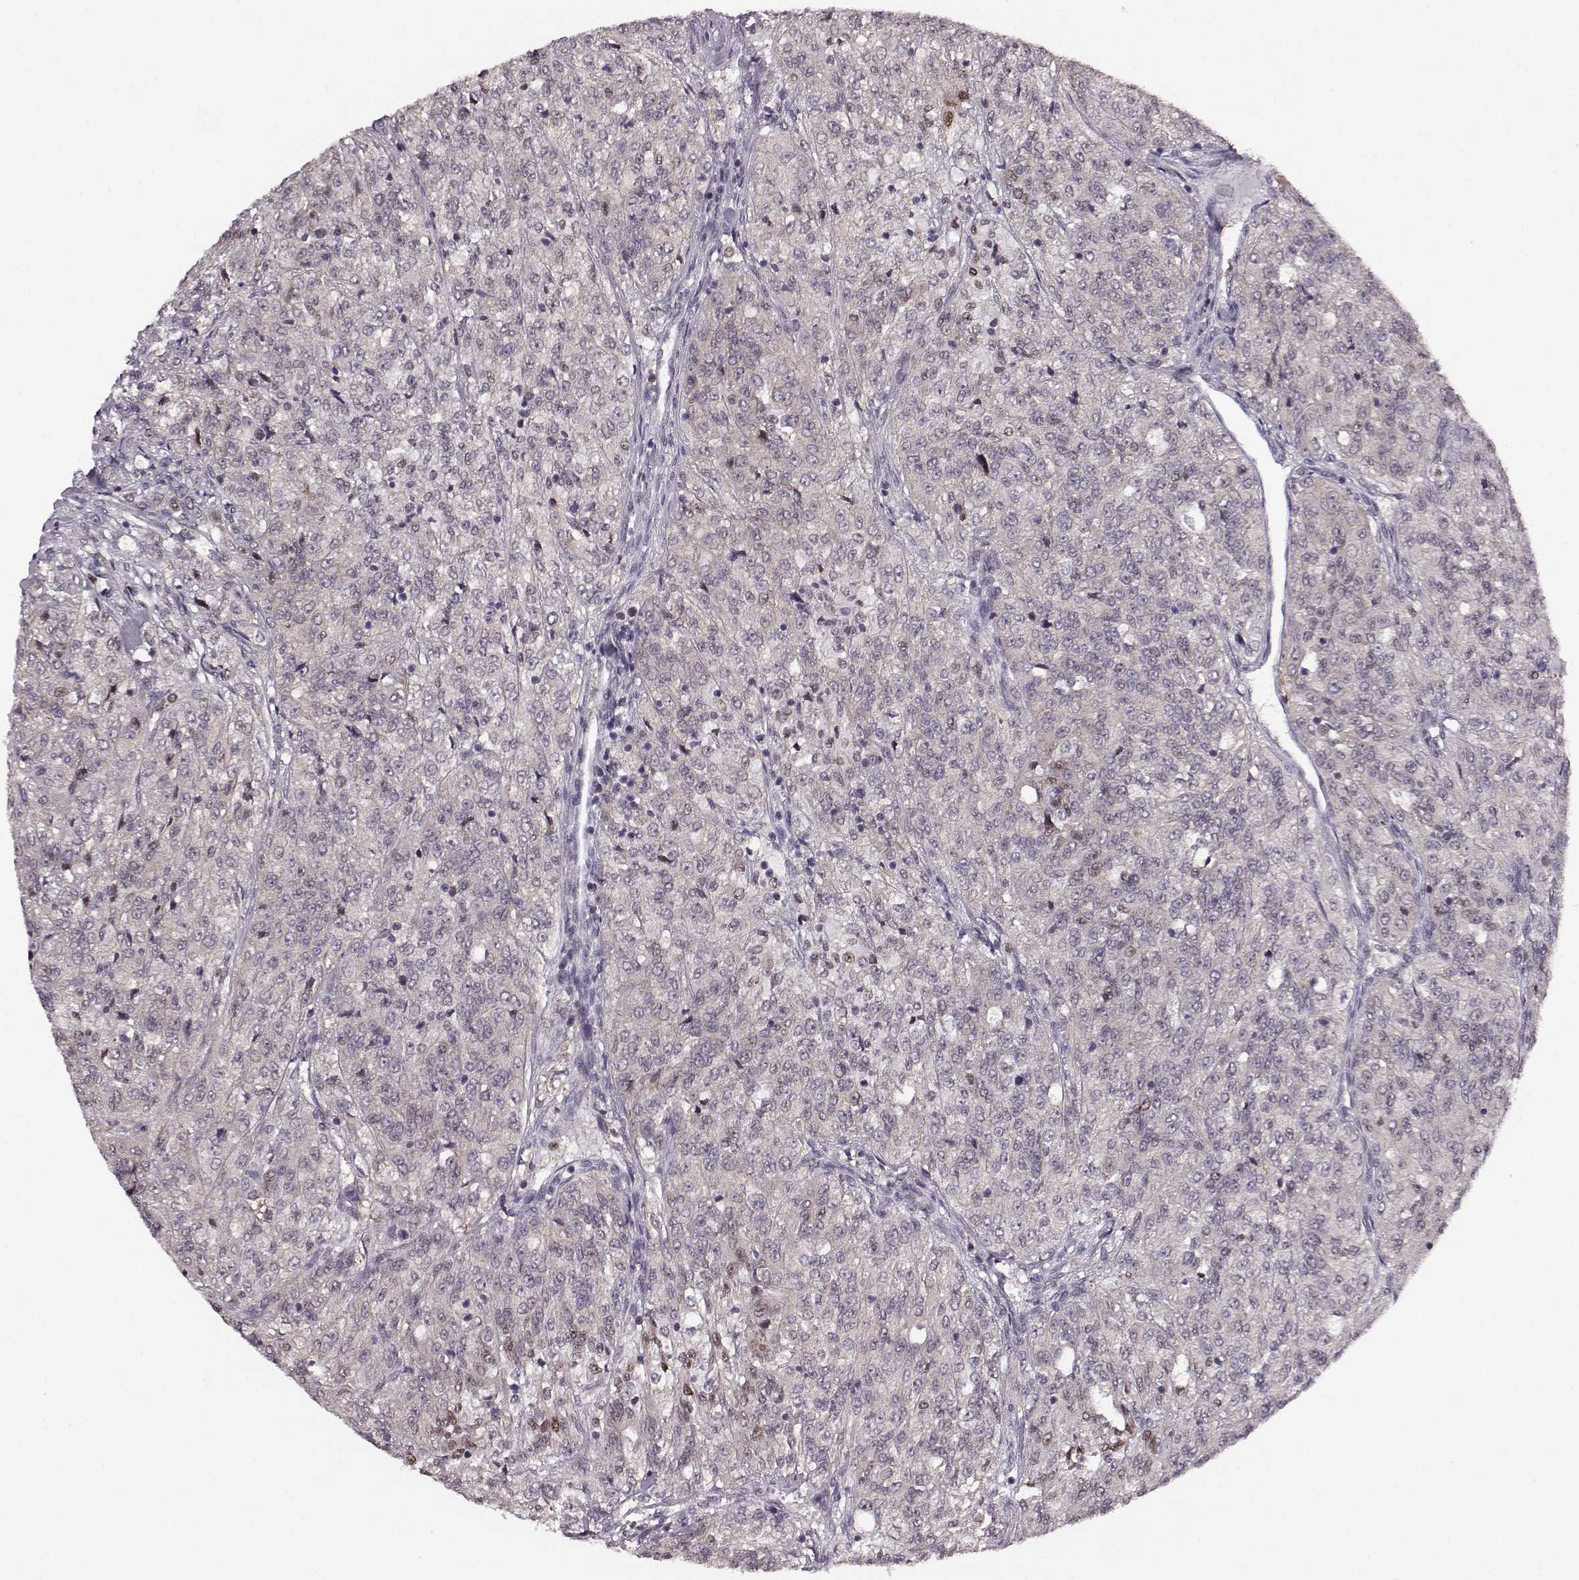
{"staining": {"intensity": "weak", "quantity": "<25%", "location": "nuclear"}, "tissue": "renal cancer", "cell_type": "Tumor cells", "image_type": "cancer", "snomed": [{"axis": "morphology", "description": "Adenocarcinoma, NOS"}, {"axis": "topography", "description": "Kidney"}], "caption": "Immunohistochemistry photomicrograph of neoplastic tissue: human adenocarcinoma (renal) stained with DAB (3,3'-diaminobenzidine) exhibits no significant protein staining in tumor cells.", "gene": "KLF6", "patient": {"sex": "female", "age": 63}}